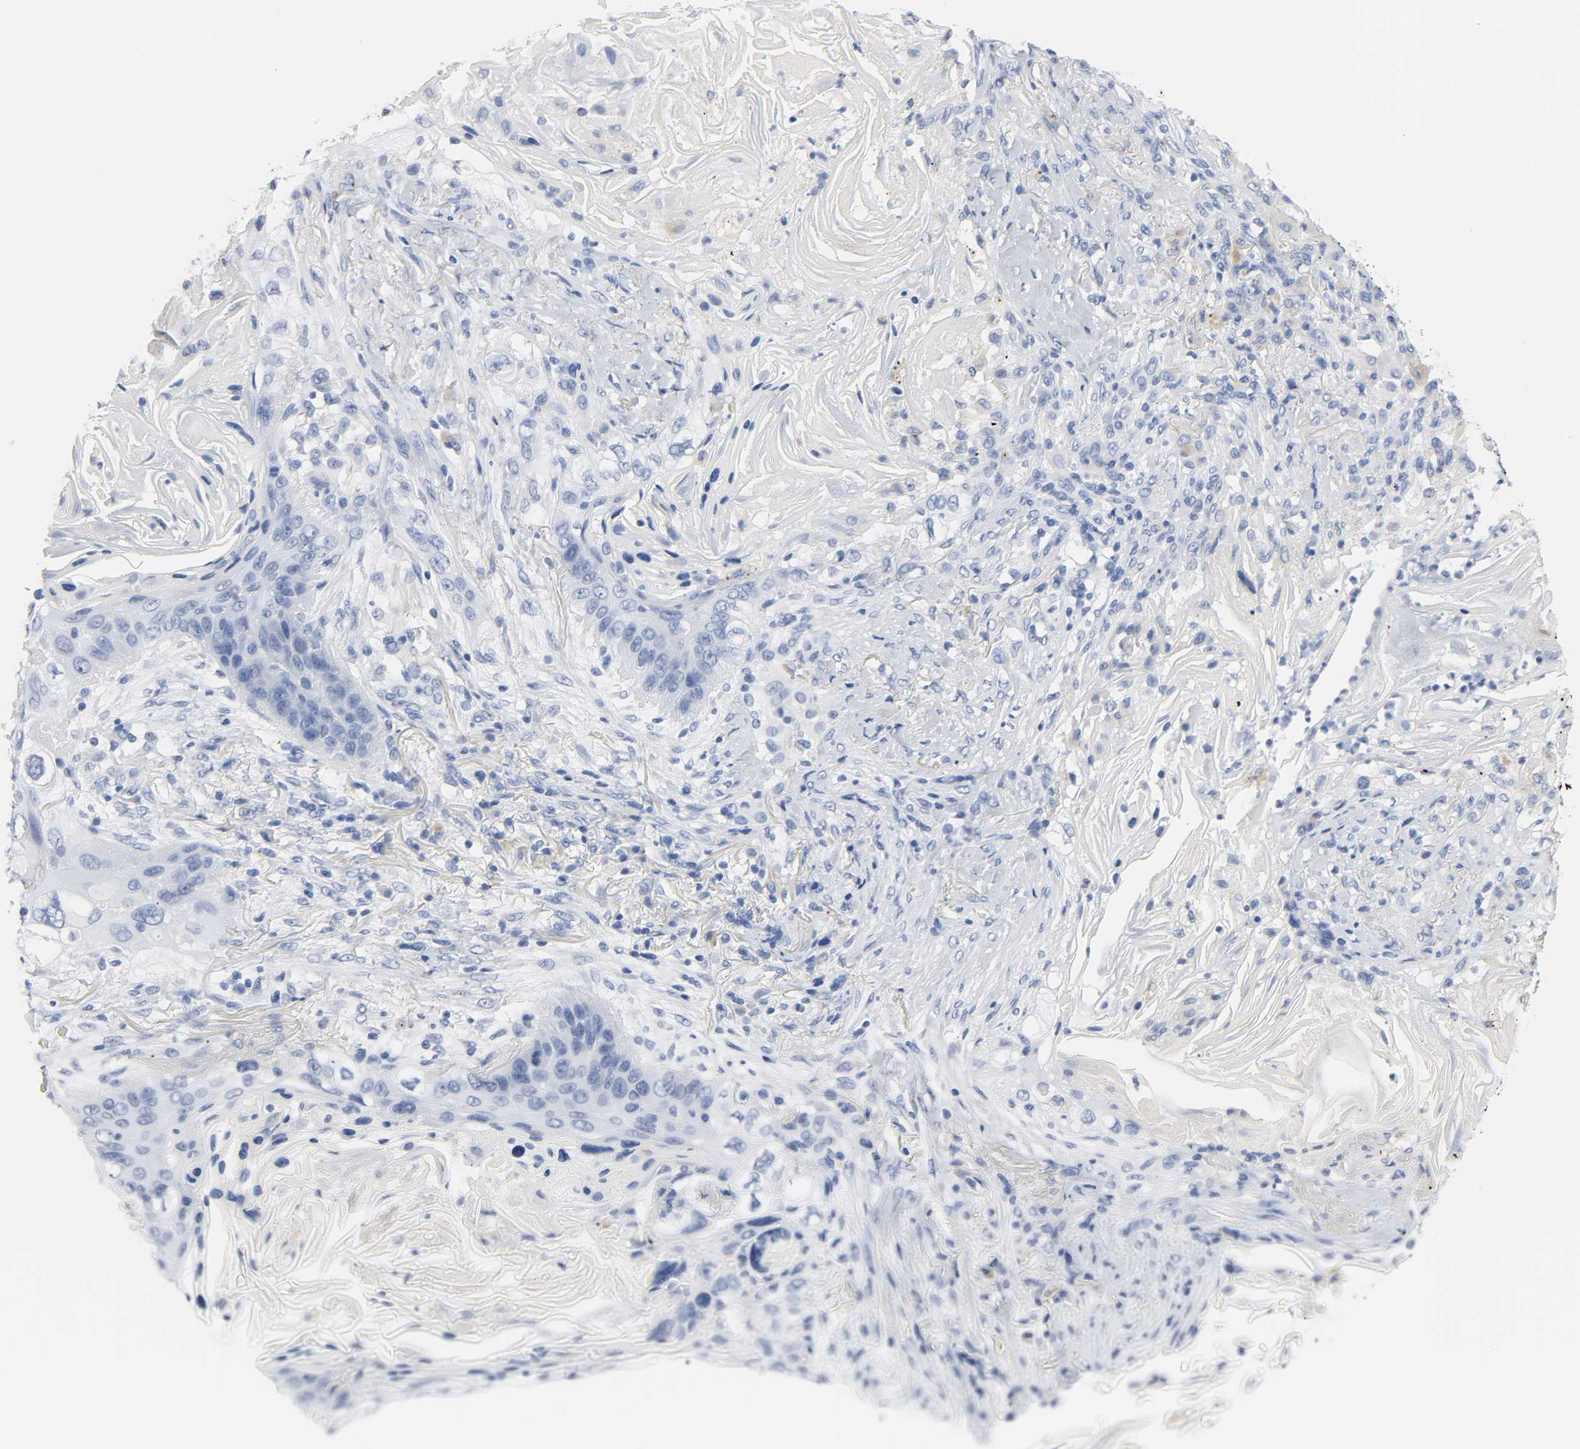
{"staining": {"intensity": "negative", "quantity": "none", "location": "none"}, "tissue": "lung cancer", "cell_type": "Tumor cells", "image_type": "cancer", "snomed": [{"axis": "morphology", "description": "Squamous cell carcinoma, NOS"}, {"axis": "topography", "description": "Lung"}], "caption": "Immunohistochemistry (IHC) photomicrograph of human lung squamous cell carcinoma stained for a protein (brown), which demonstrates no positivity in tumor cells. Nuclei are stained in blue.", "gene": "ACP3", "patient": {"sex": "female", "age": 67}}